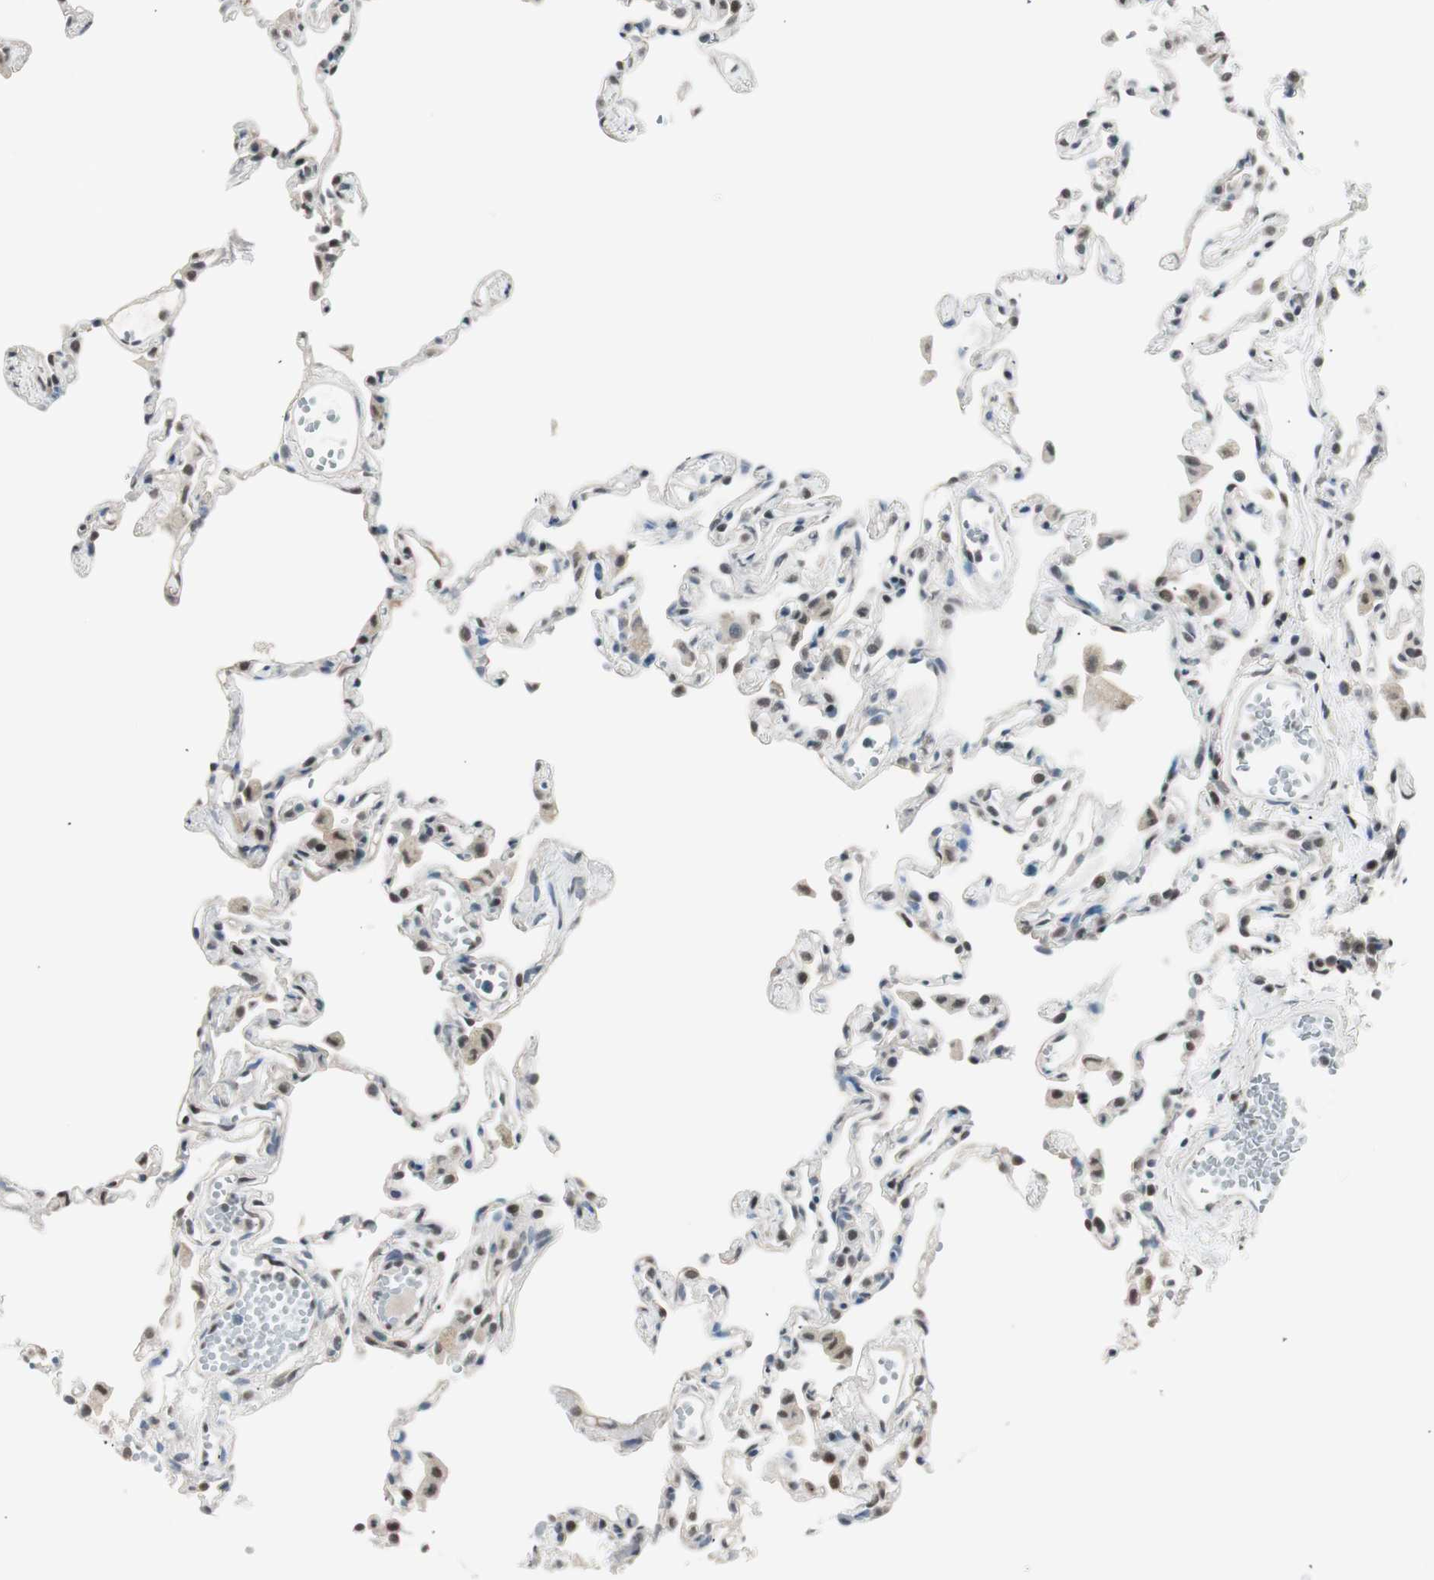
{"staining": {"intensity": "moderate", "quantity": "25%-75%", "location": "nuclear"}, "tissue": "lung", "cell_type": "Alveolar cells", "image_type": "normal", "snomed": [{"axis": "morphology", "description": "Normal tissue, NOS"}, {"axis": "topography", "description": "Lung"}], "caption": "Immunohistochemical staining of unremarkable lung reveals medium levels of moderate nuclear staining in about 25%-75% of alveolar cells. (DAB = brown stain, brightfield microscopy at high magnification).", "gene": "LONP2", "patient": {"sex": "female", "age": 49}}